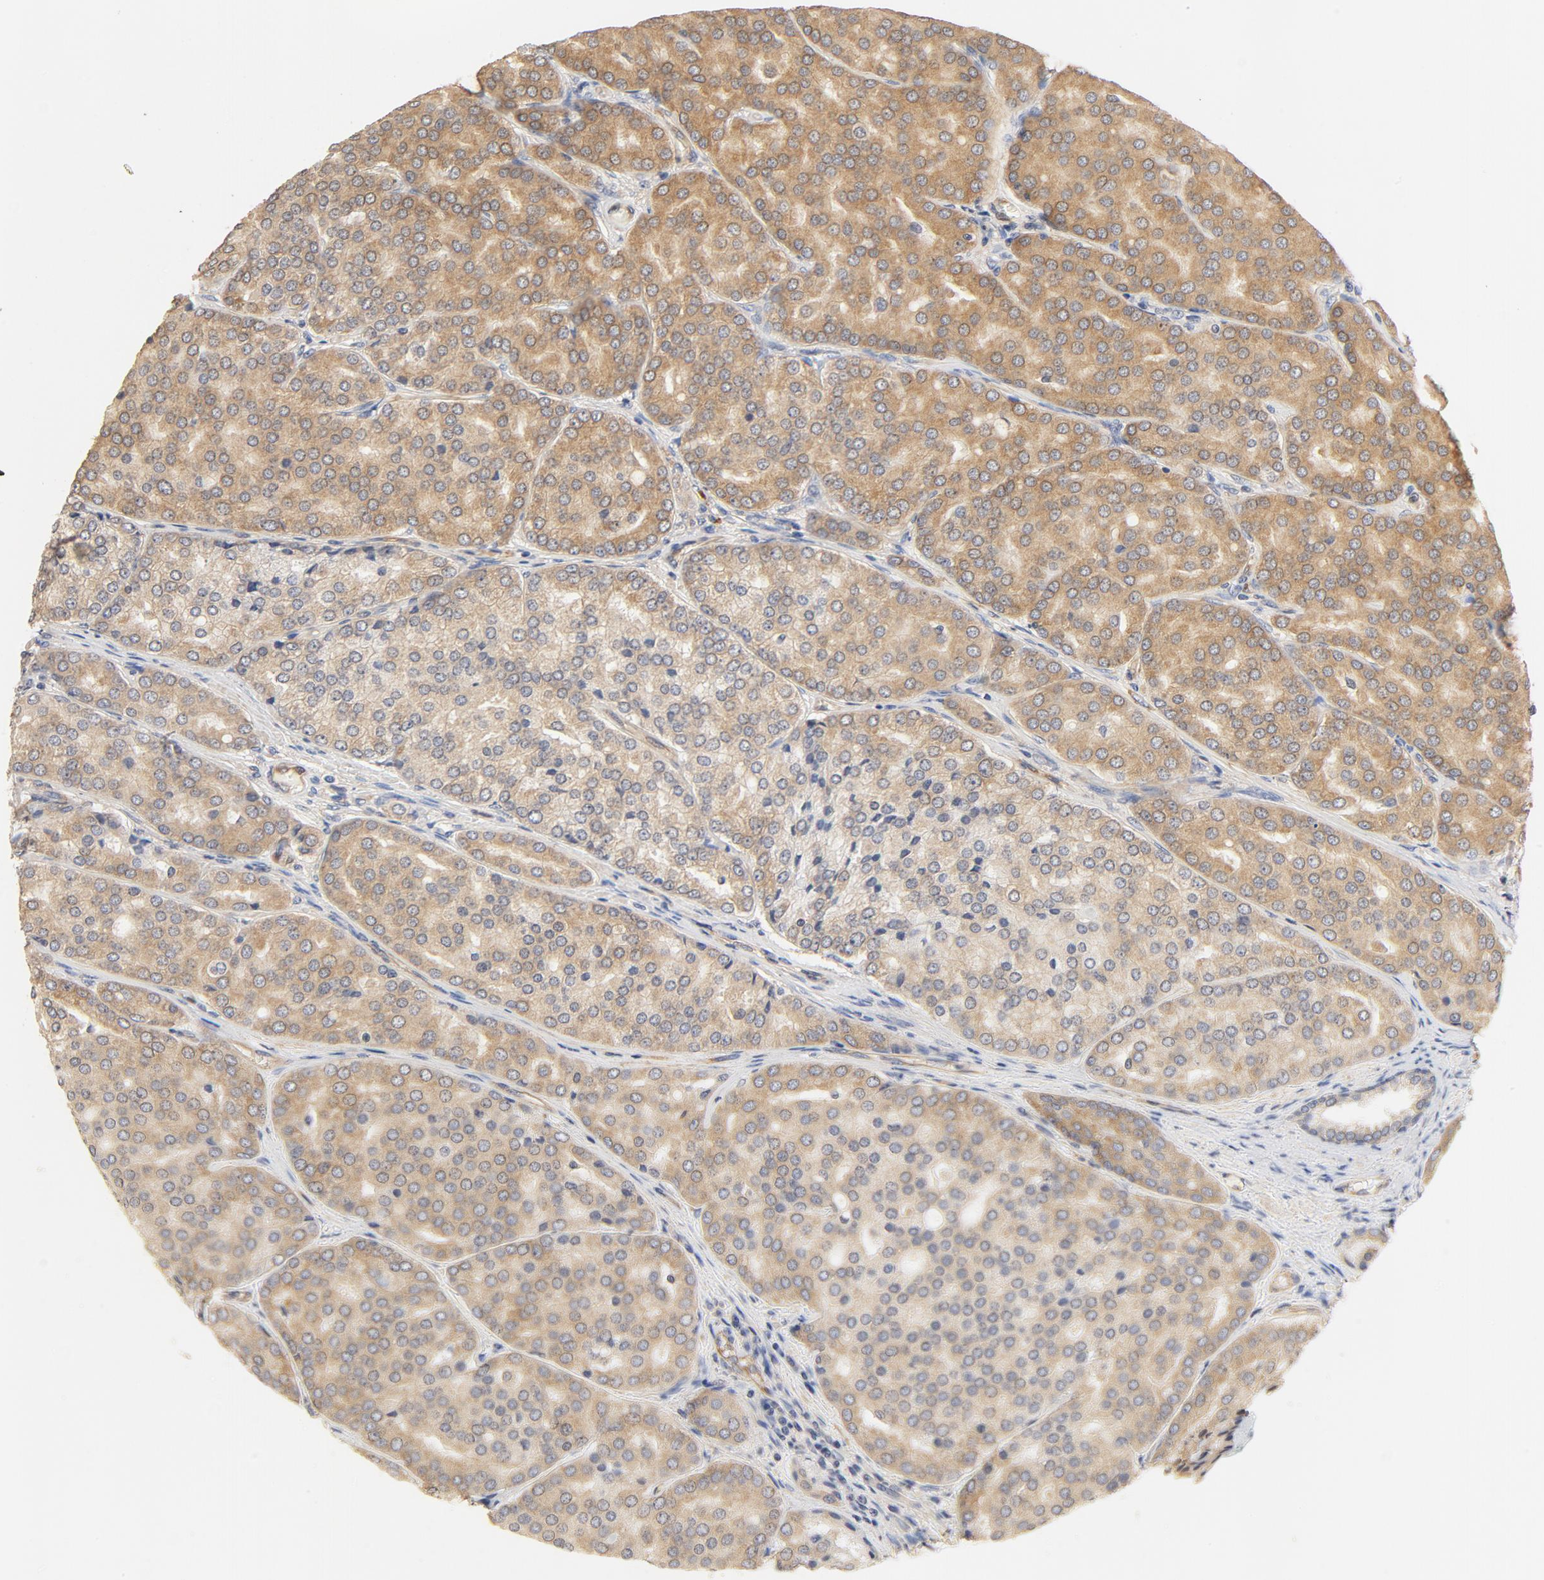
{"staining": {"intensity": "moderate", "quantity": ">75%", "location": "cytoplasmic/membranous"}, "tissue": "prostate cancer", "cell_type": "Tumor cells", "image_type": "cancer", "snomed": [{"axis": "morphology", "description": "Adenocarcinoma, High grade"}, {"axis": "topography", "description": "Prostate"}], "caption": "Moderate cytoplasmic/membranous protein expression is seen in about >75% of tumor cells in prostate cancer (adenocarcinoma (high-grade)).", "gene": "UBE2J1", "patient": {"sex": "male", "age": 64}}